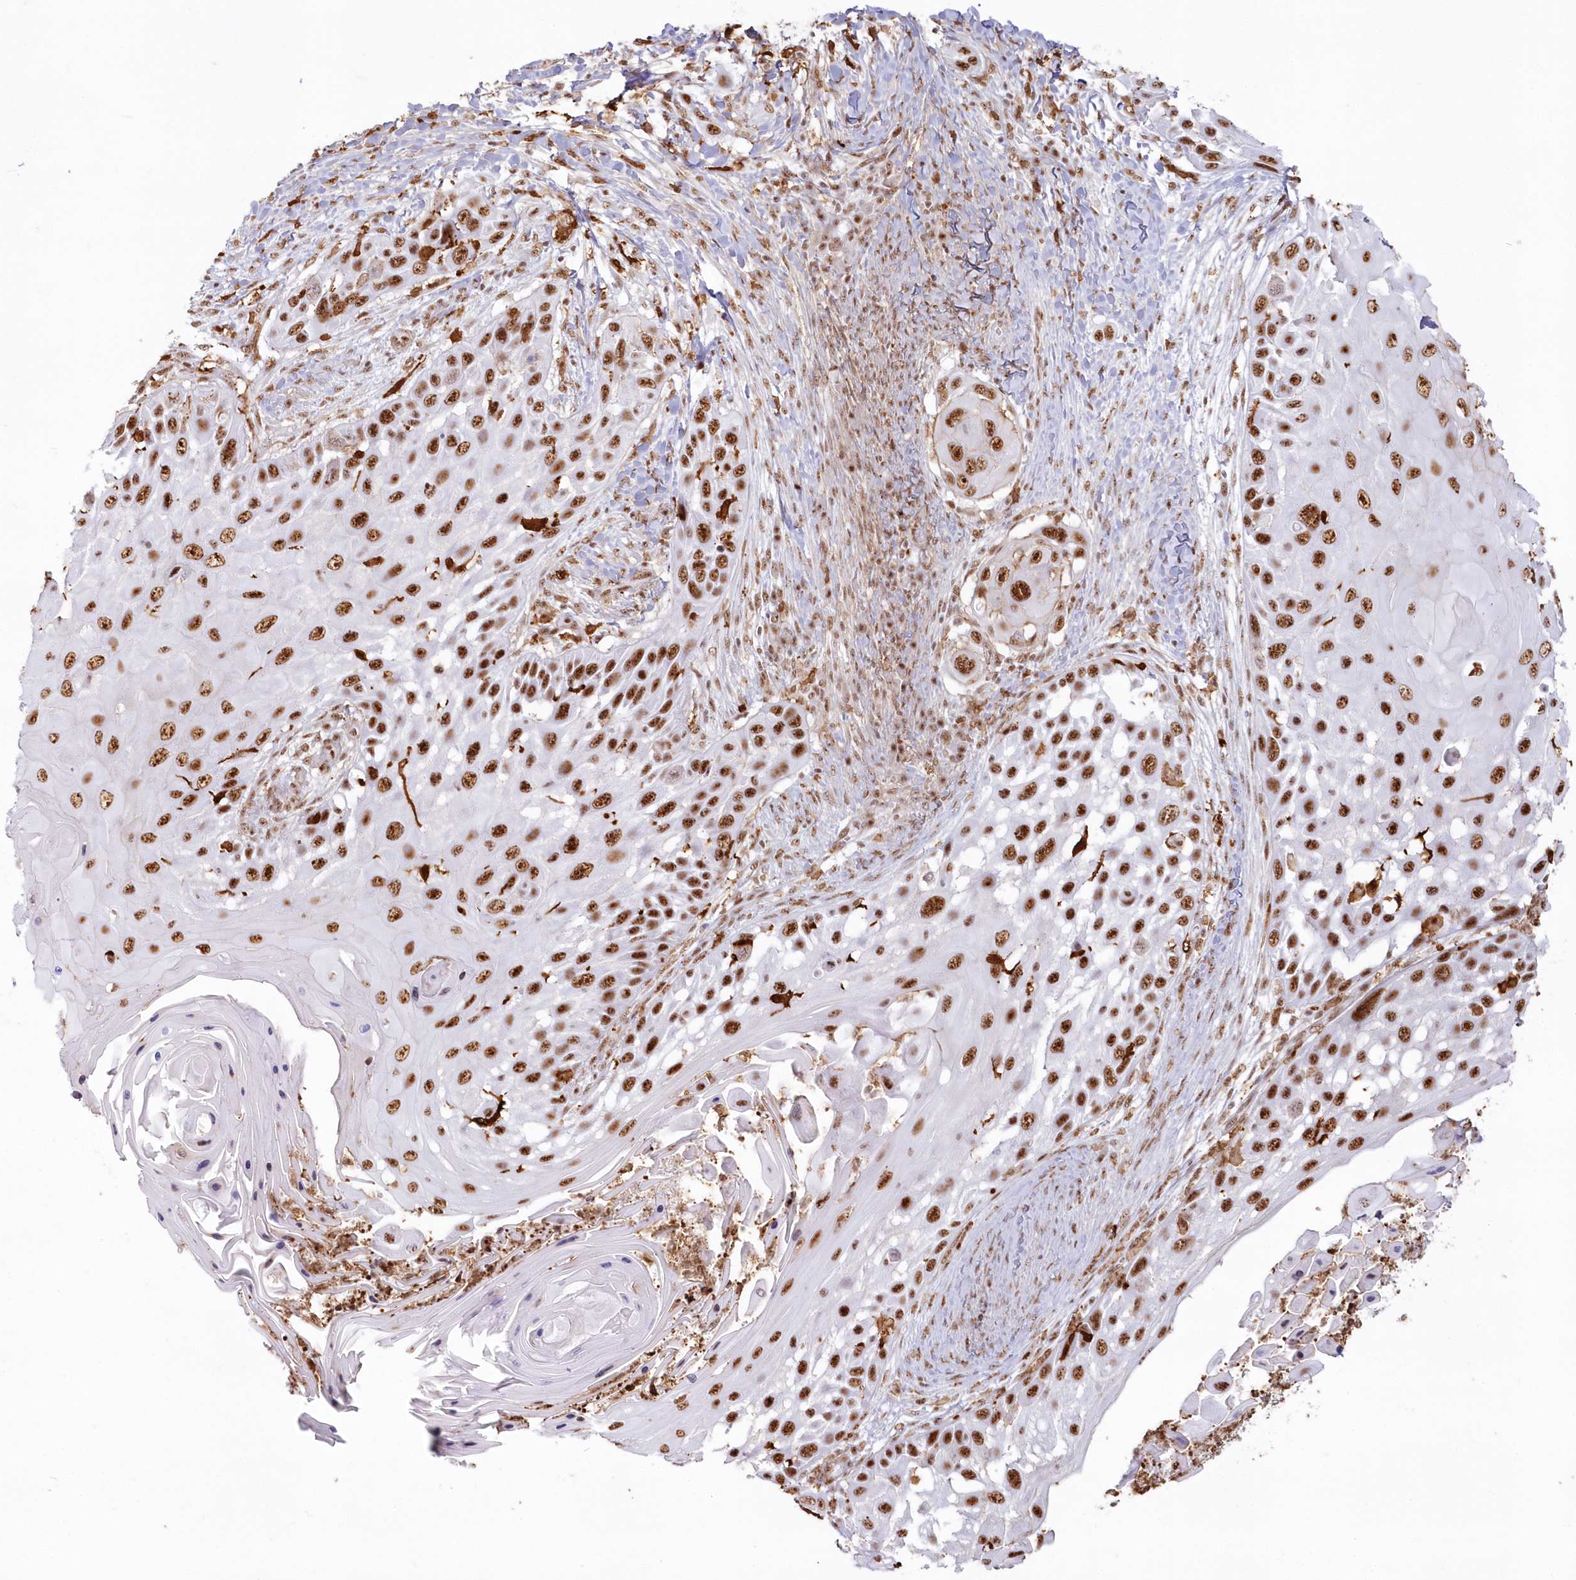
{"staining": {"intensity": "strong", "quantity": ">75%", "location": "nuclear"}, "tissue": "skin cancer", "cell_type": "Tumor cells", "image_type": "cancer", "snomed": [{"axis": "morphology", "description": "Squamous cell carcinoma, NOS"}, {"axis": "topography", "description": "Skin"}], "caption": "IHC staining of skin squamous cell carcinoma, which exhibits high levels of strong nuclear staining in approximately >75% of tumor cells indicating strong nuclear protein expression. The staining was performed using DAB (3,3'-diaminobenzidine) (brown) for protein detection and nuclei were counterstained in hematoxylin (blue).", "gene": "DDX46", "patient": {"sex": "female", "age": 44}}